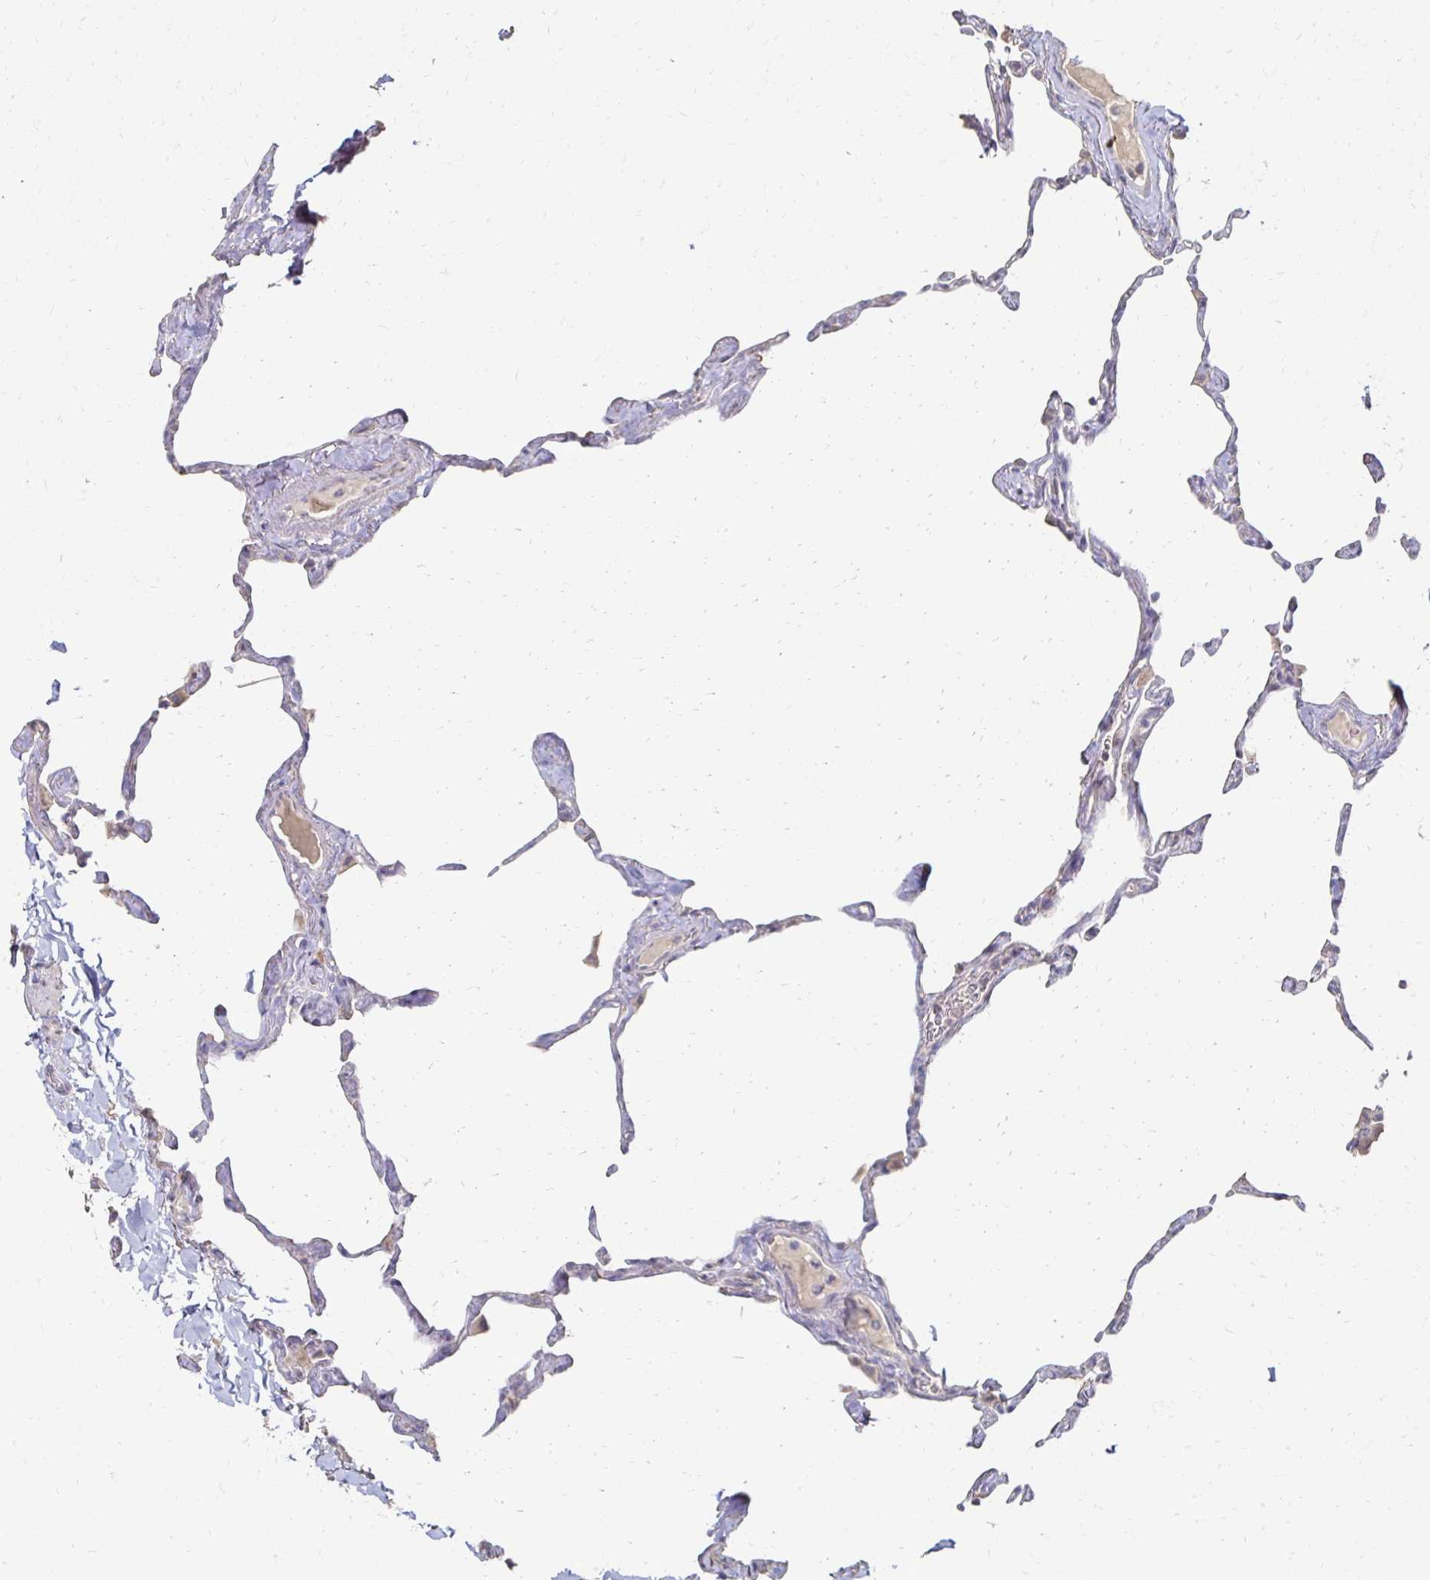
{"staining": {"intensity": "weak", "quantity": "<25%", "location": "cytoplasmic/membranous"}, "tissue": "lung", "cell_type": "Alveolar cells", "image_type": "normal", "snomed": [{"axis": "morphology", "description": "Normal tissue, NOS"}, {"axis": "topography", "description": "Lung"}], "caption": "This micrograph is of unremarkable lung stained with immunohistochemistry to label a protein in brown with the nuclei are counter-stained blue. There is no positivity in alveolar cells.", "gene": "ZNF727", "patient": {"sex": "male", "age": 65}}